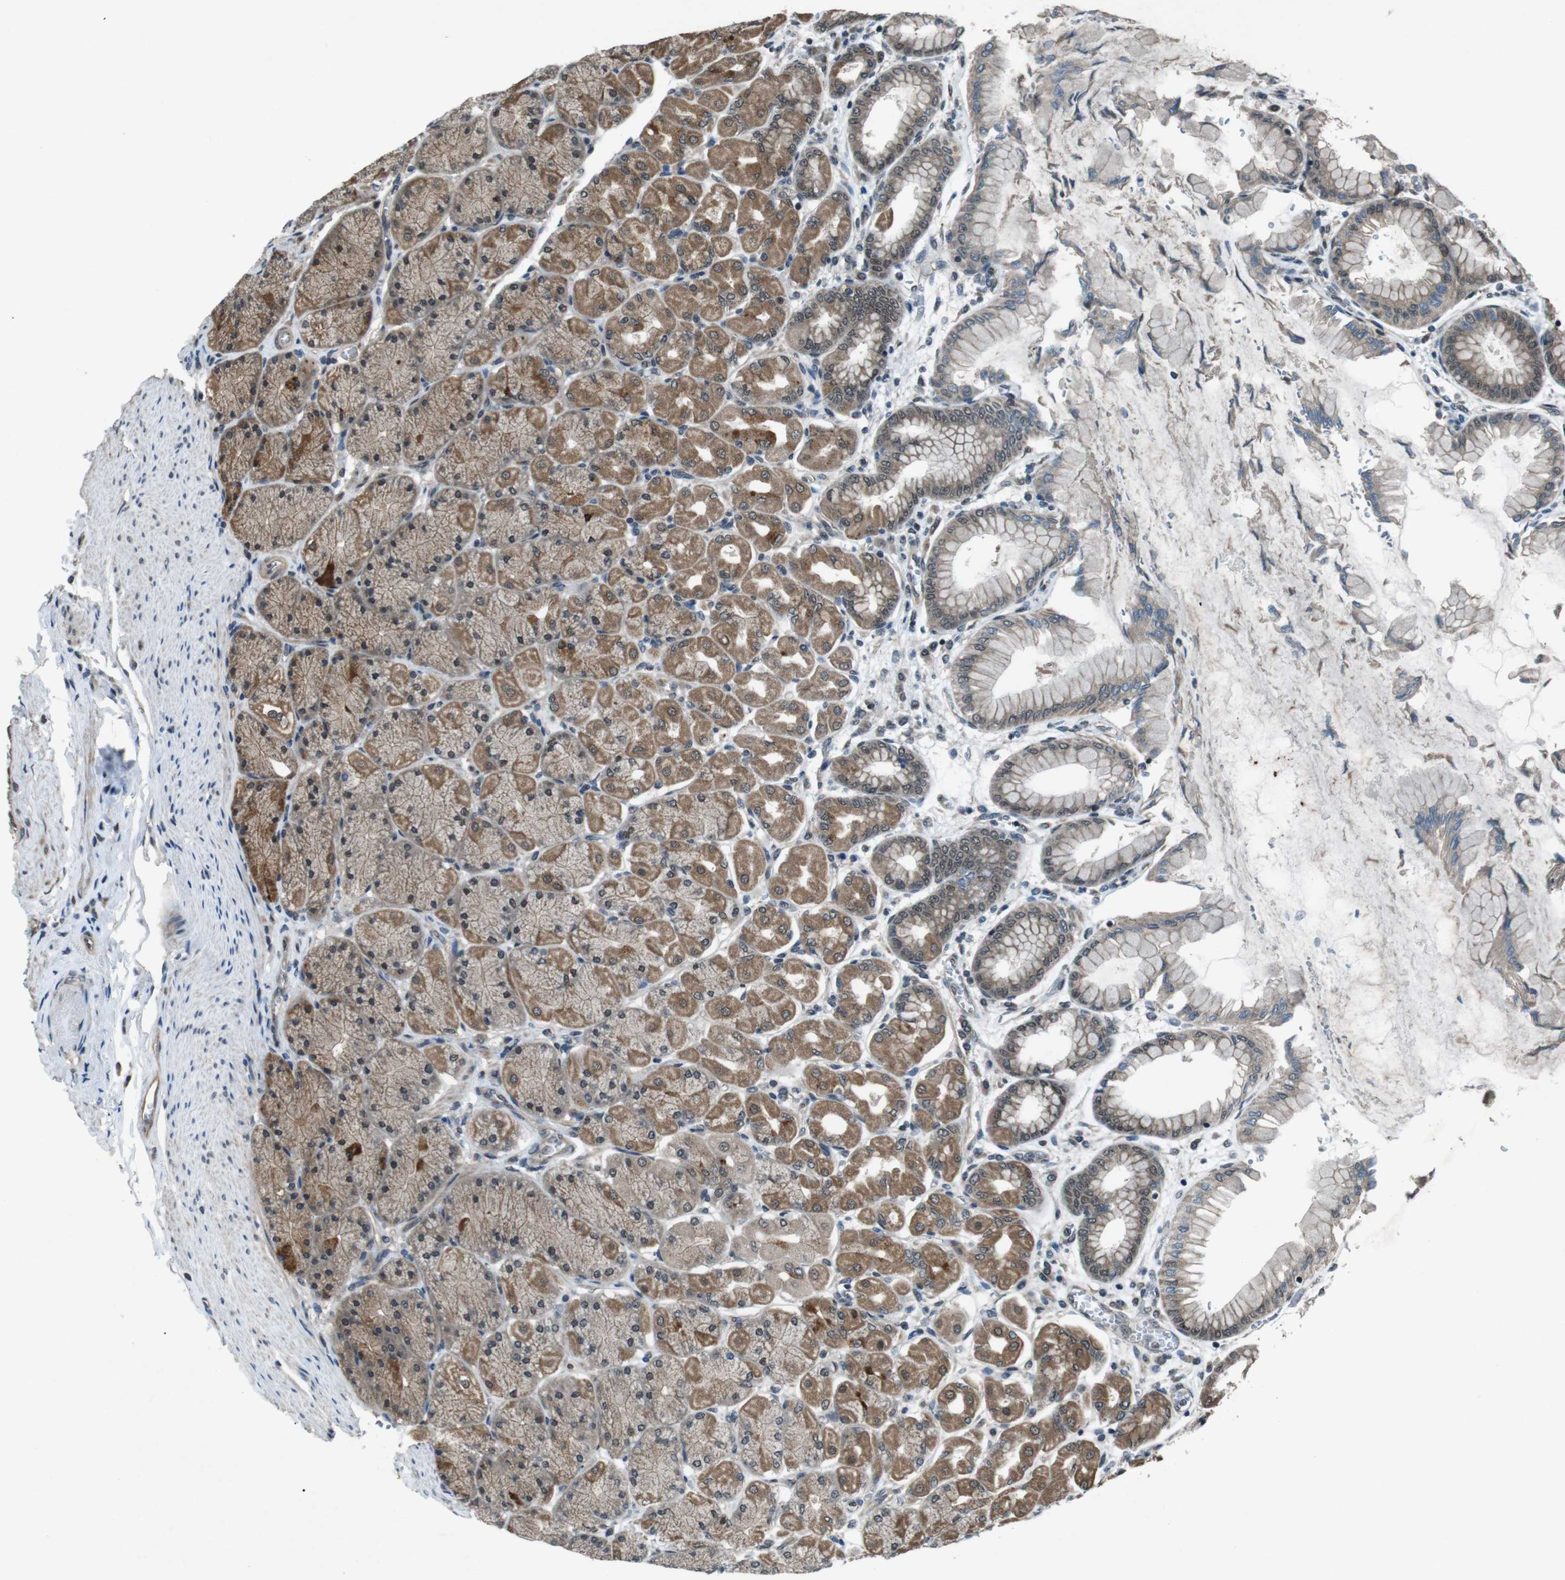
{"staining": {"intensity": "moderate", "quantity": ">75%", "location": "cytoplasmic/membranous,nuclear"}, "tissue": "stomach", "cell_type": "Glandular cells", "image_type": "normal", "snomed": [{"axis": "morphology", "description": "Normal tissue, NOS"}, {"axis": "topography", "description": "Stomach, upper"}], "caption": "Immunohistochemical staining of unremarkable human stomach exhibits moderate cytoplasmic/membranous,nuclear protein staining in approximately >75% of glandular cells.", "gene": "SOCS1", "patient": {"sex": "female", "age": 56}}